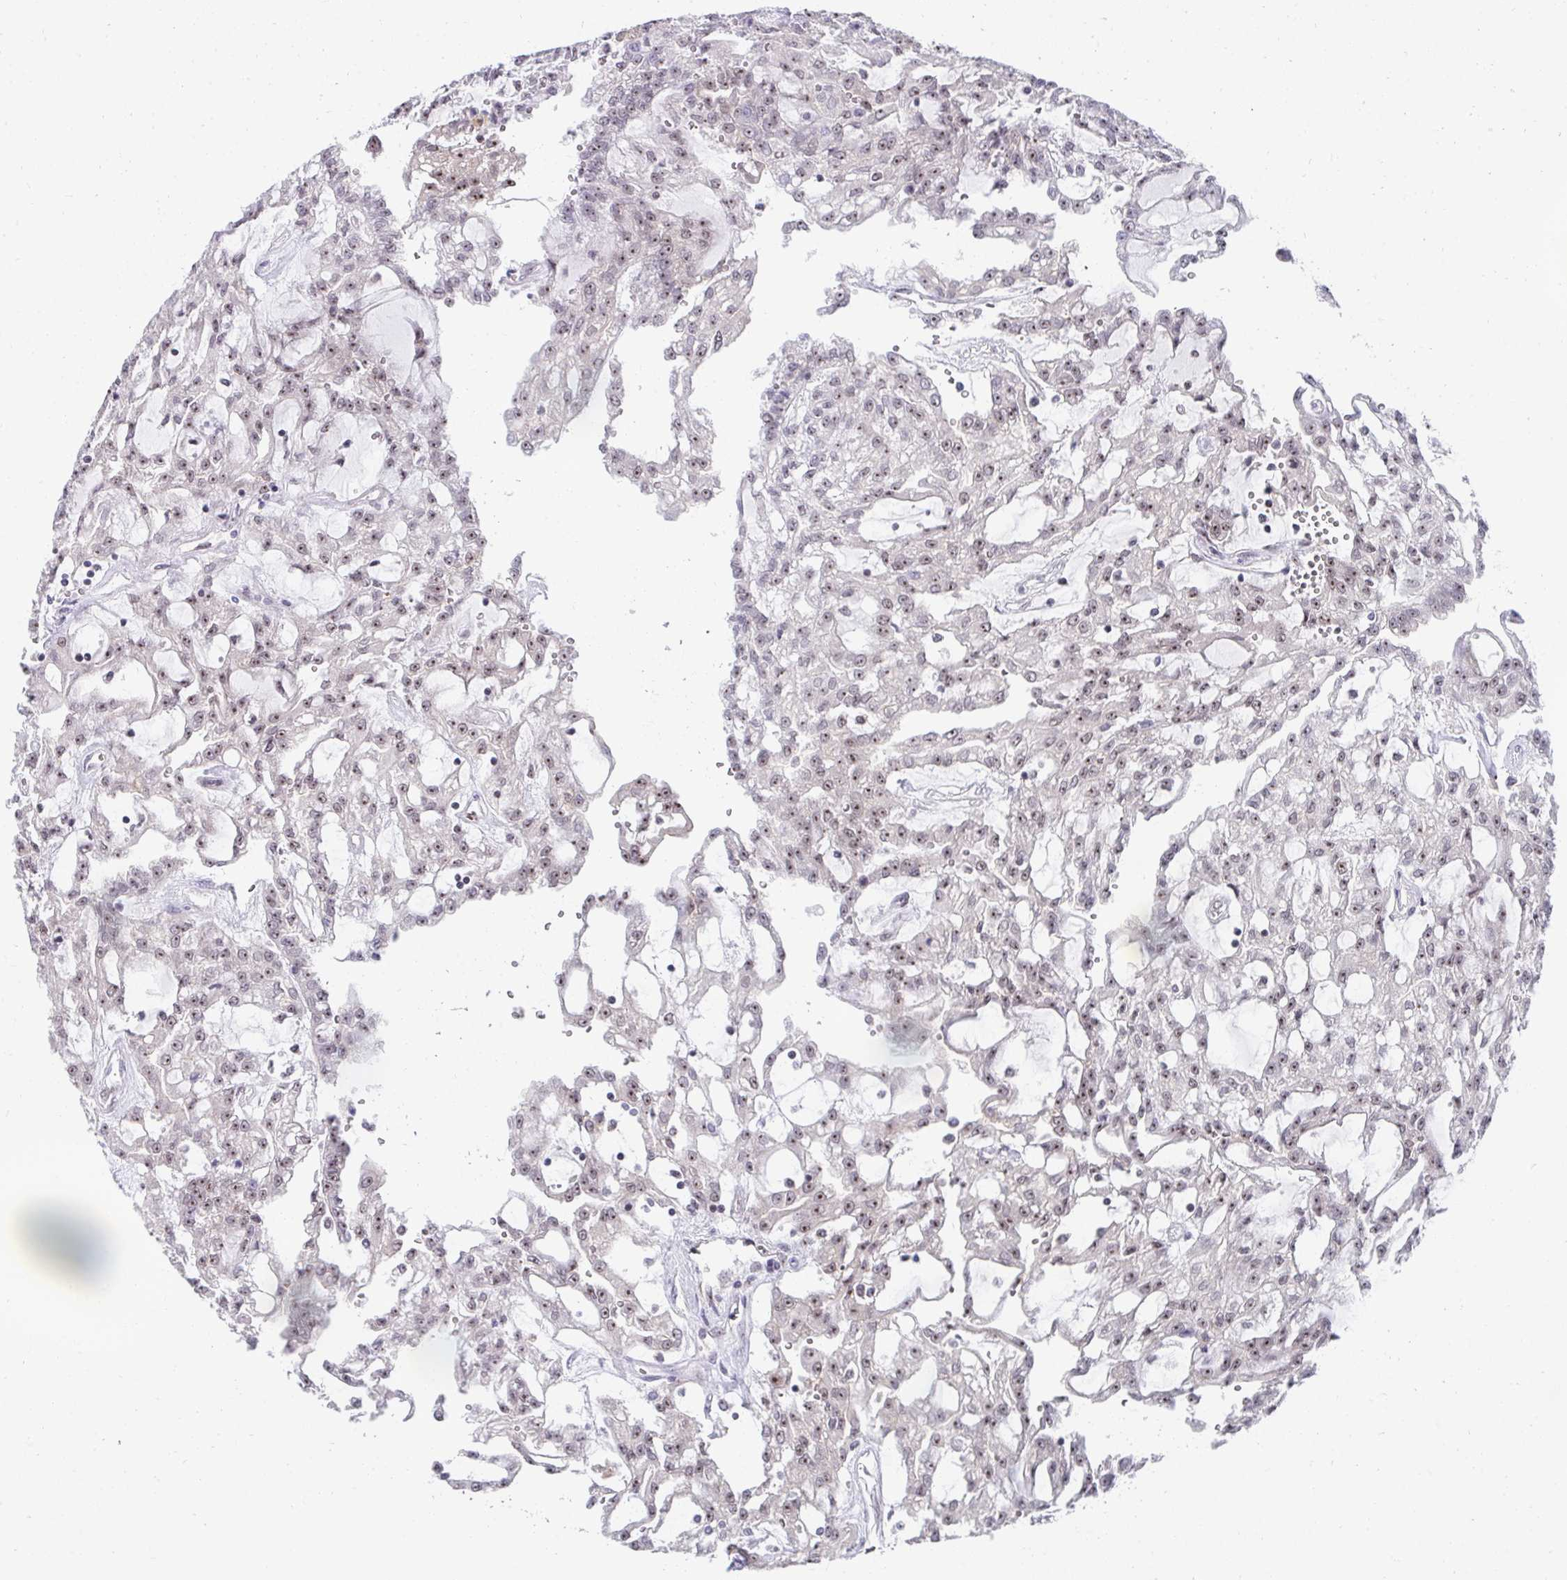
{"staining": {"intensity": "moderate", "quantity": "<25%", "location": "nuclear"}, "tissue": "renal cancer", "cell_type": "Tumor cells", "image_type": "cancer", "snomed": [{"axis": "morphology", "description": "Adenocarcinoma, NOS"}, {"axis": "topography", "description": "Kidney"}], "caption": "This image reveals immunohistochemistry staining of human renal cancer (adenocarcinoma), with low moderate nuclear positivity in approximately <25% of tumor cells.", "gene": "HIRA", "patient": {"sex": "male", "age": 63}}